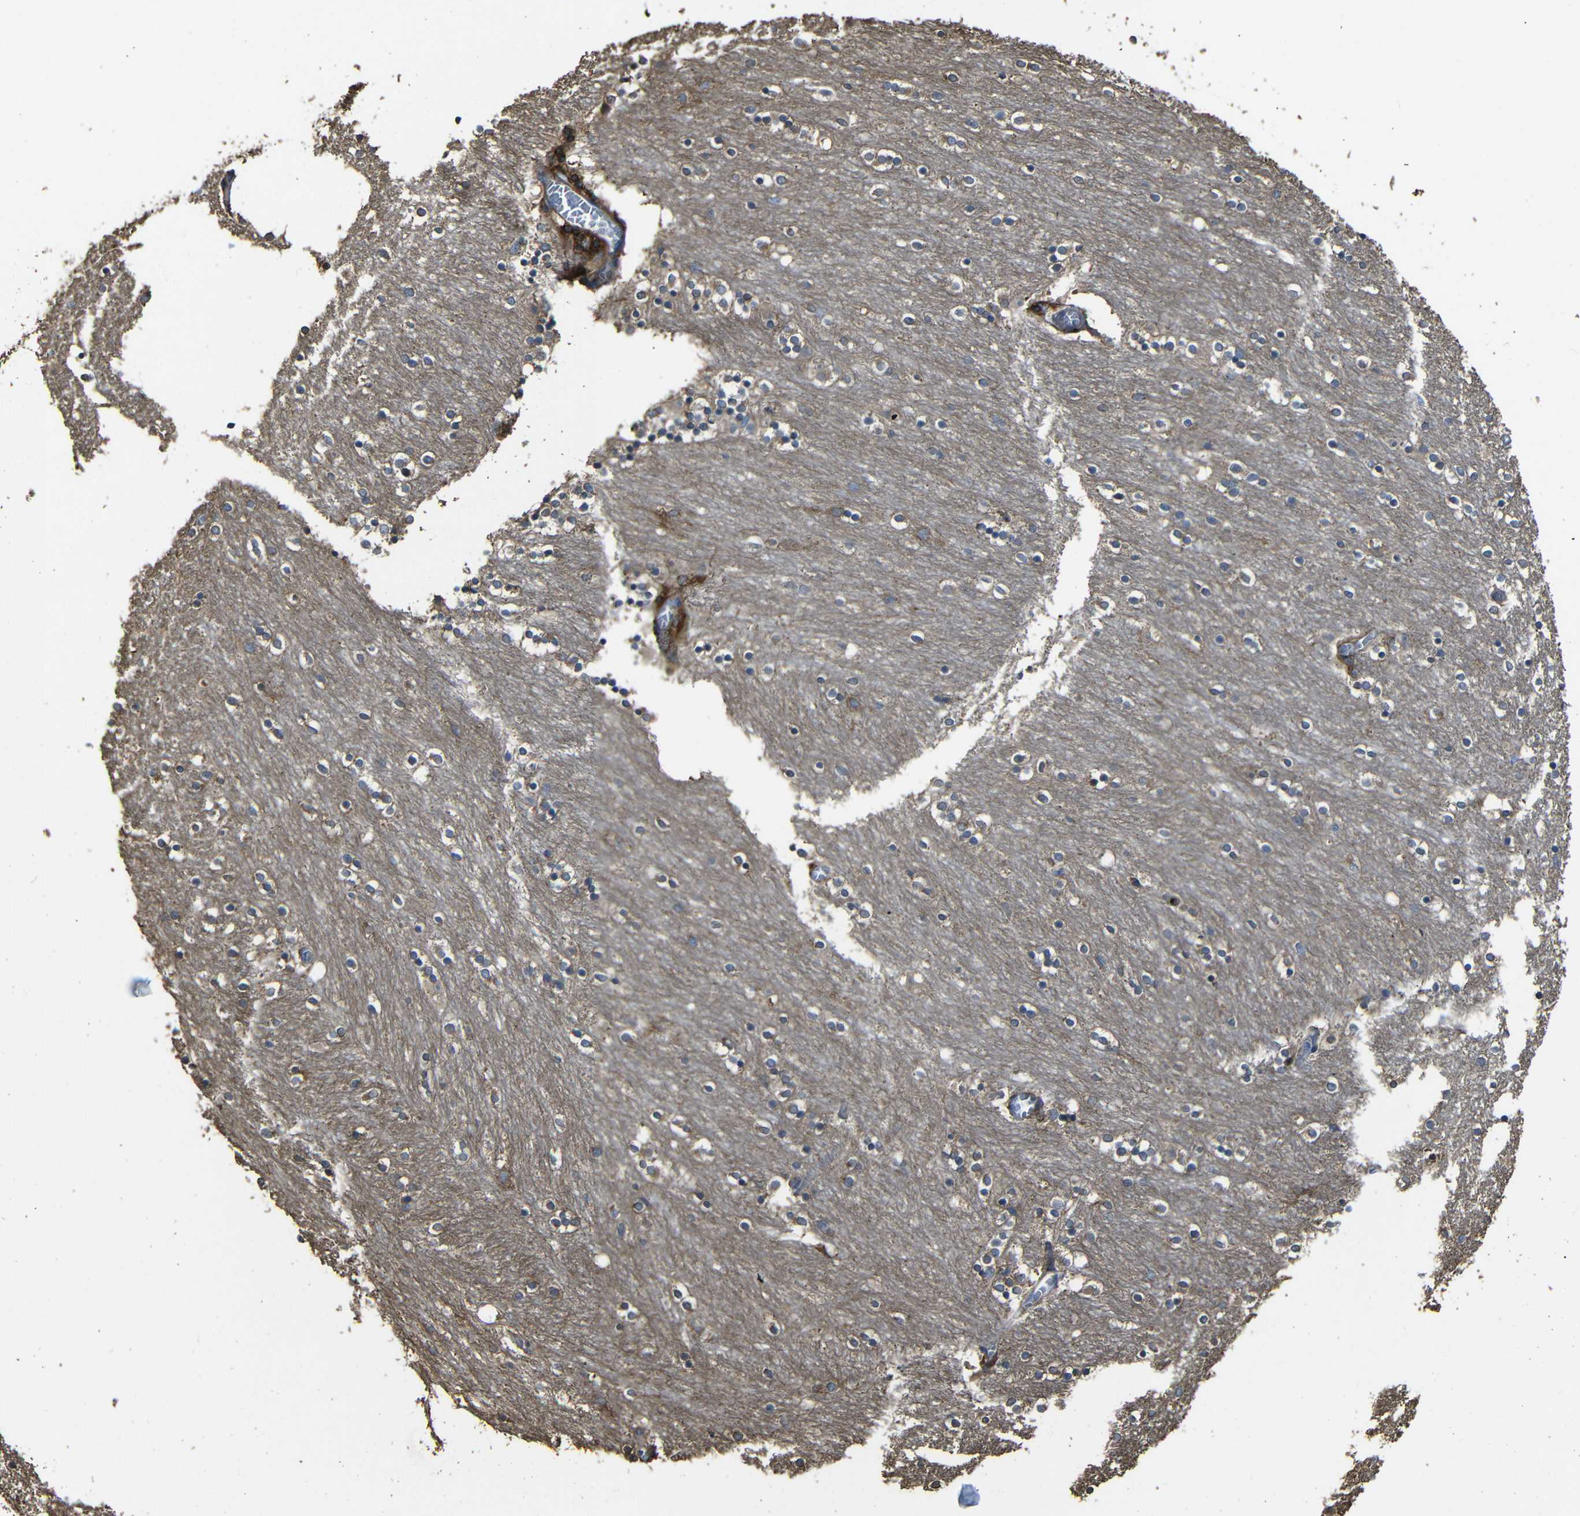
{"staining": {"intensity": "moderate", "quantity": "25%-75%", "location": "cytoplasmic/membranous"}, "tissue": "caudate", "cell_type": "Glial cells", "image_type": "normal", "snomed": [{"axis": "morphology", "description": "Normal tissue, NOS"}, {"axis": "topography", "description": "Lateral ventricle wall"}], "caption": "This micrograph reveals unremarkable caudate stained with immunohistochemistry (IHC) to label a protein in brown. The cytoplasmic/membranous of glial cells show moderate positivity for the protein. Nuclei are counter-stained blue.", "gene": "ADGRE5", "patient": {"sex": "female", "age": 54}}